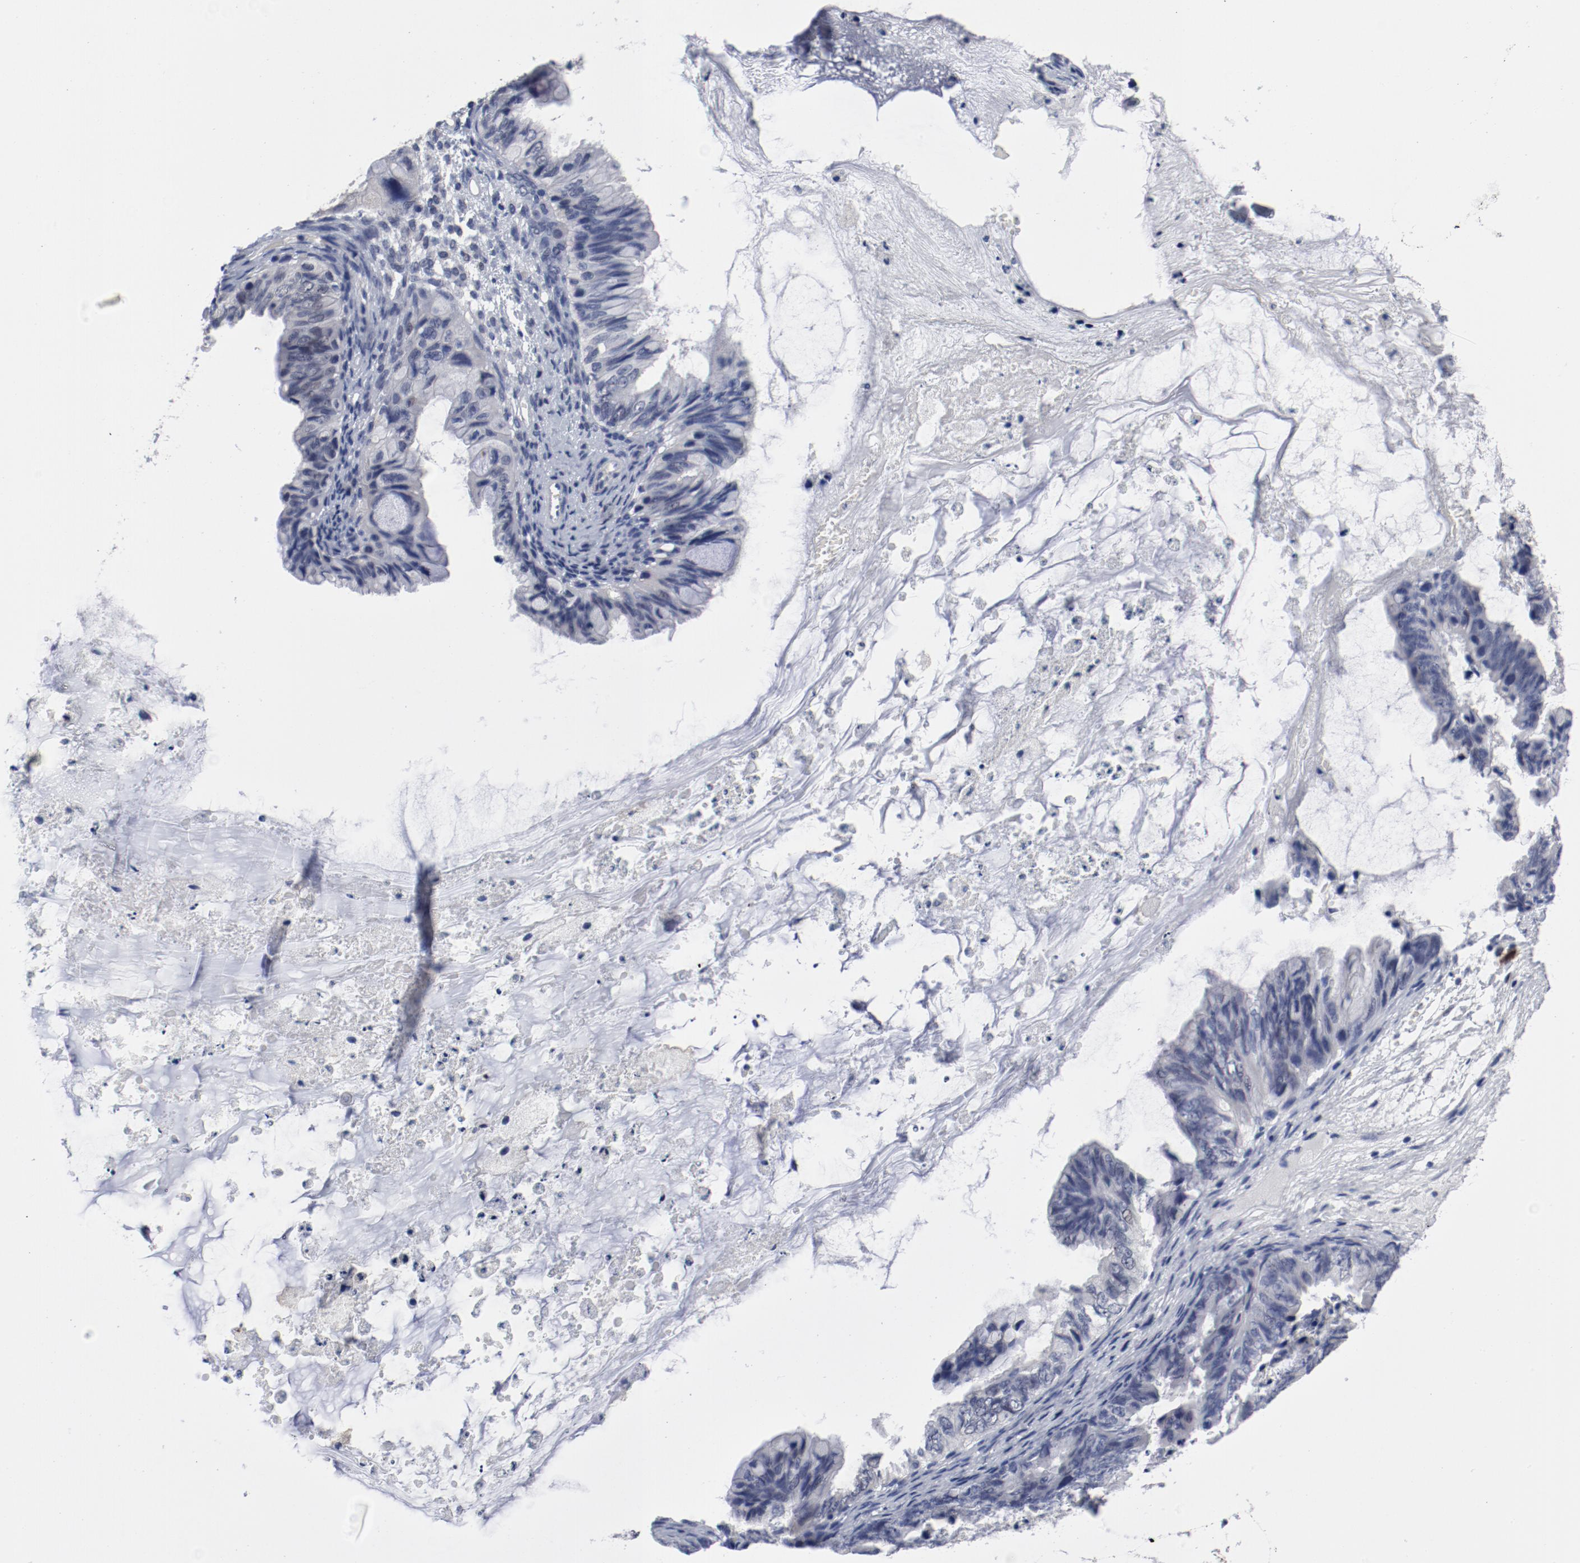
{"staining": {"intensity": "negative", "quantity": "none", "location": "none"}, "tissue": "ovarian cancer", "cell_type": "Tumor cells", "image_type": "cancer", "snomed": [{"axis": "morphology", "description": "Cystadenocarcinoma, mucinous, NOS"}, {"axis": "topography", "description": "Ovary"}], "caption": "IHC histopathology image of human ovarian mucinous cystadenocarcinoma stained for a protein (brown), which shows no positivity in tumor cells. The staining was performed using DAB (3,3'-diaminobenzidine) to visualize the protein expression in brown, while the nuclei were stained in blue with hematoxylin (Magnification: 20x).", "gene": "ANKLE2", "patient": {"sex": "female", "age": 36}}